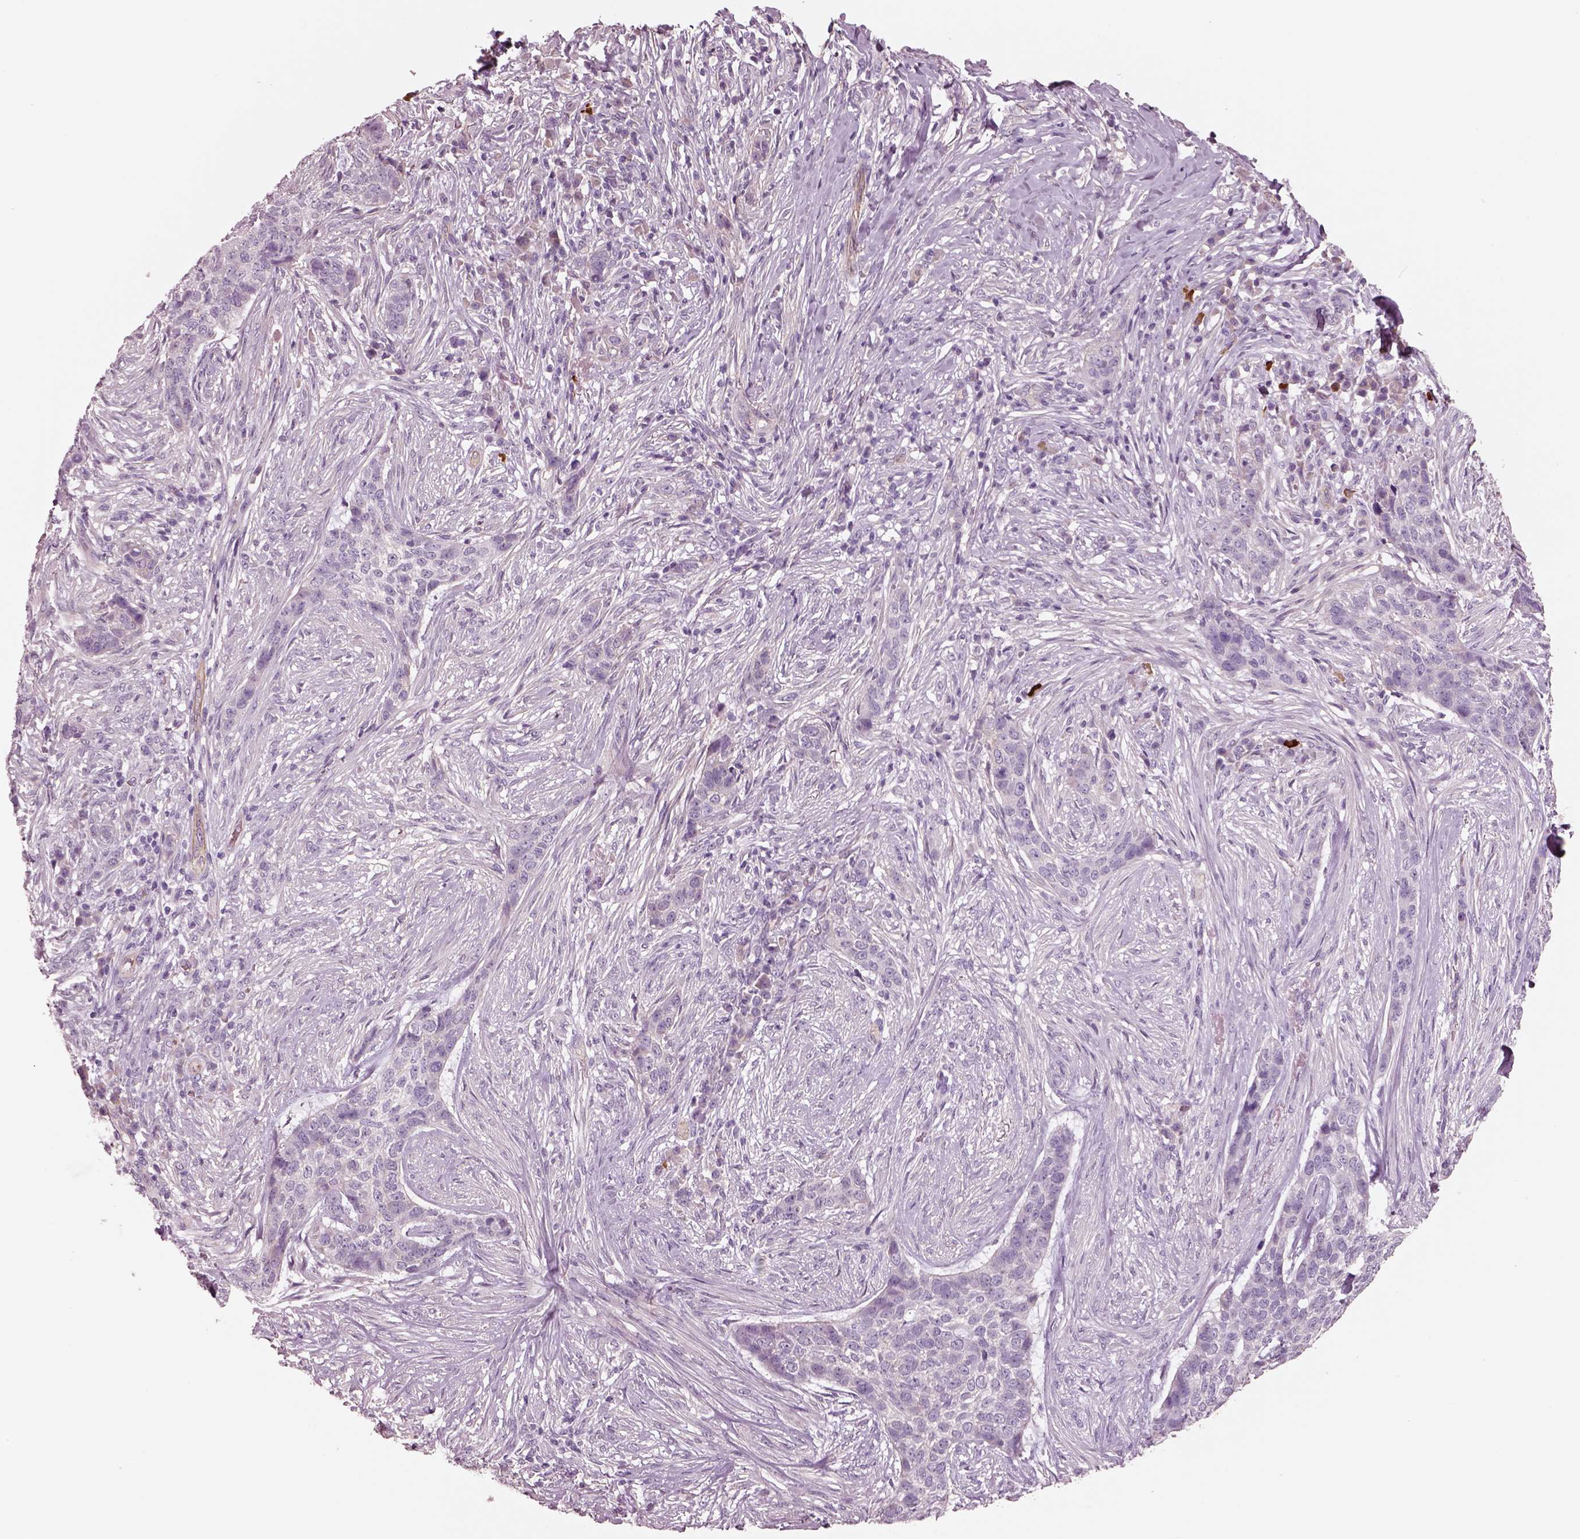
{"staining": {"intensity": "negative", "quantity": "none", "location": "none"}, "tissue": "skin cancer", "cell_type": "Tumor cells", "image_type": "cancer", "snomed": [{"axis": "morphology", "description": "Basal cell carcinoma"}, {"axis": "topography", "description": "Skin"}], "caption": "A micrograph of basal cell carcinoma (skin) stained for a protein displays no brown staining in tumor cells.", "gene": "IGLL1", "patient": {"sex": "female", "age": 69}}